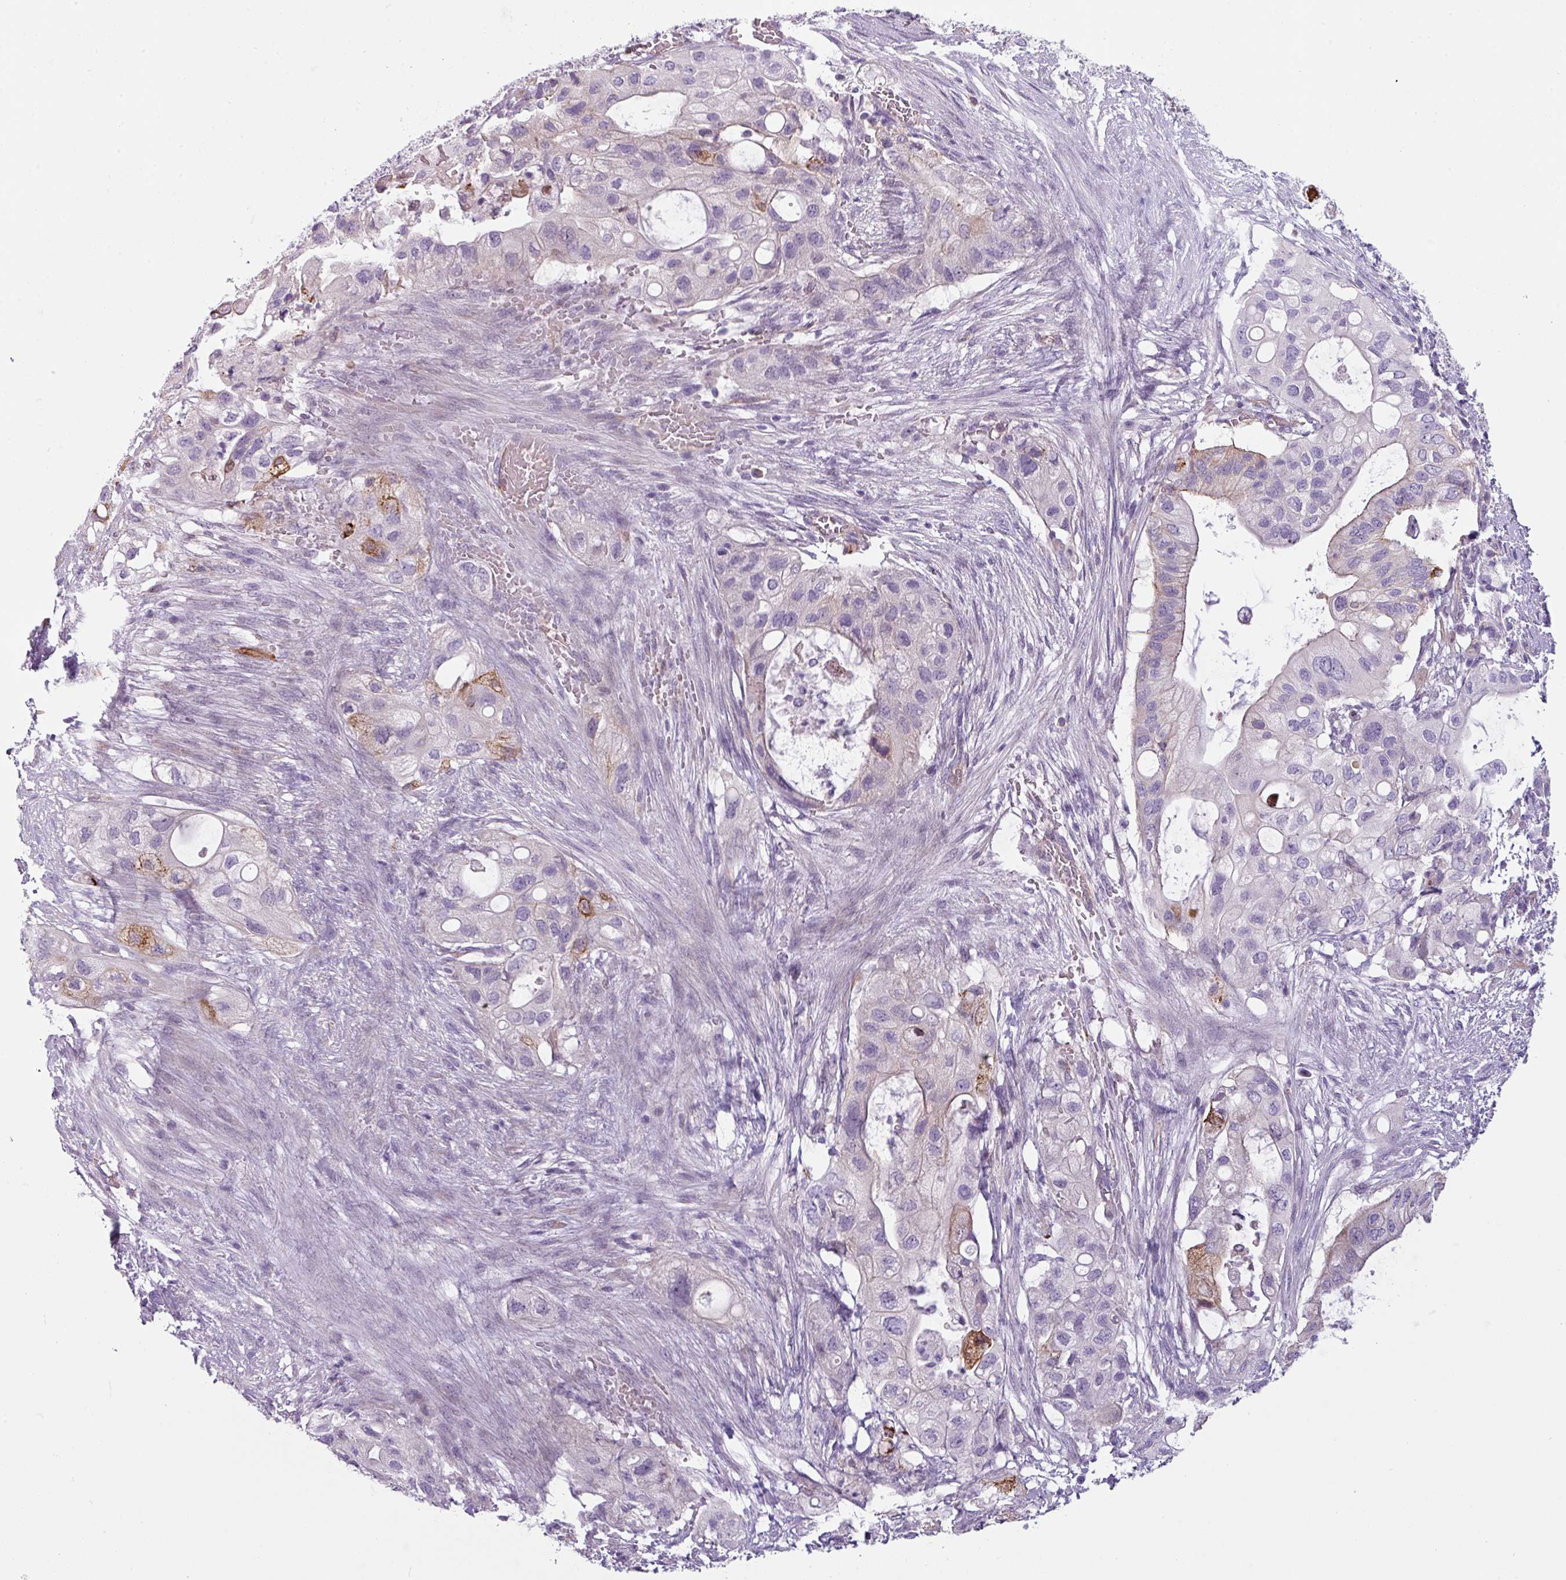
{"staining": {"intensity": "moderate", "quantity": "<25%", "location": "cytoplasmic/membranous"}, "tissue": "pancreatic cancer", "cell_type": "Tumor cells", "image_type": "cancer", "snomed": [{"axis": "morphology", "description": "Adenocarcinoma, NOS"}, {"axis": "topography", "description": "Pancreas"}], "caption": "Pancreatic cancer stained for a protein reveals moderate cytoplasmic/membranous positivity in tumor cells.", "gene": "BUD23", "patient": {"sex": "female", "age": 72}}